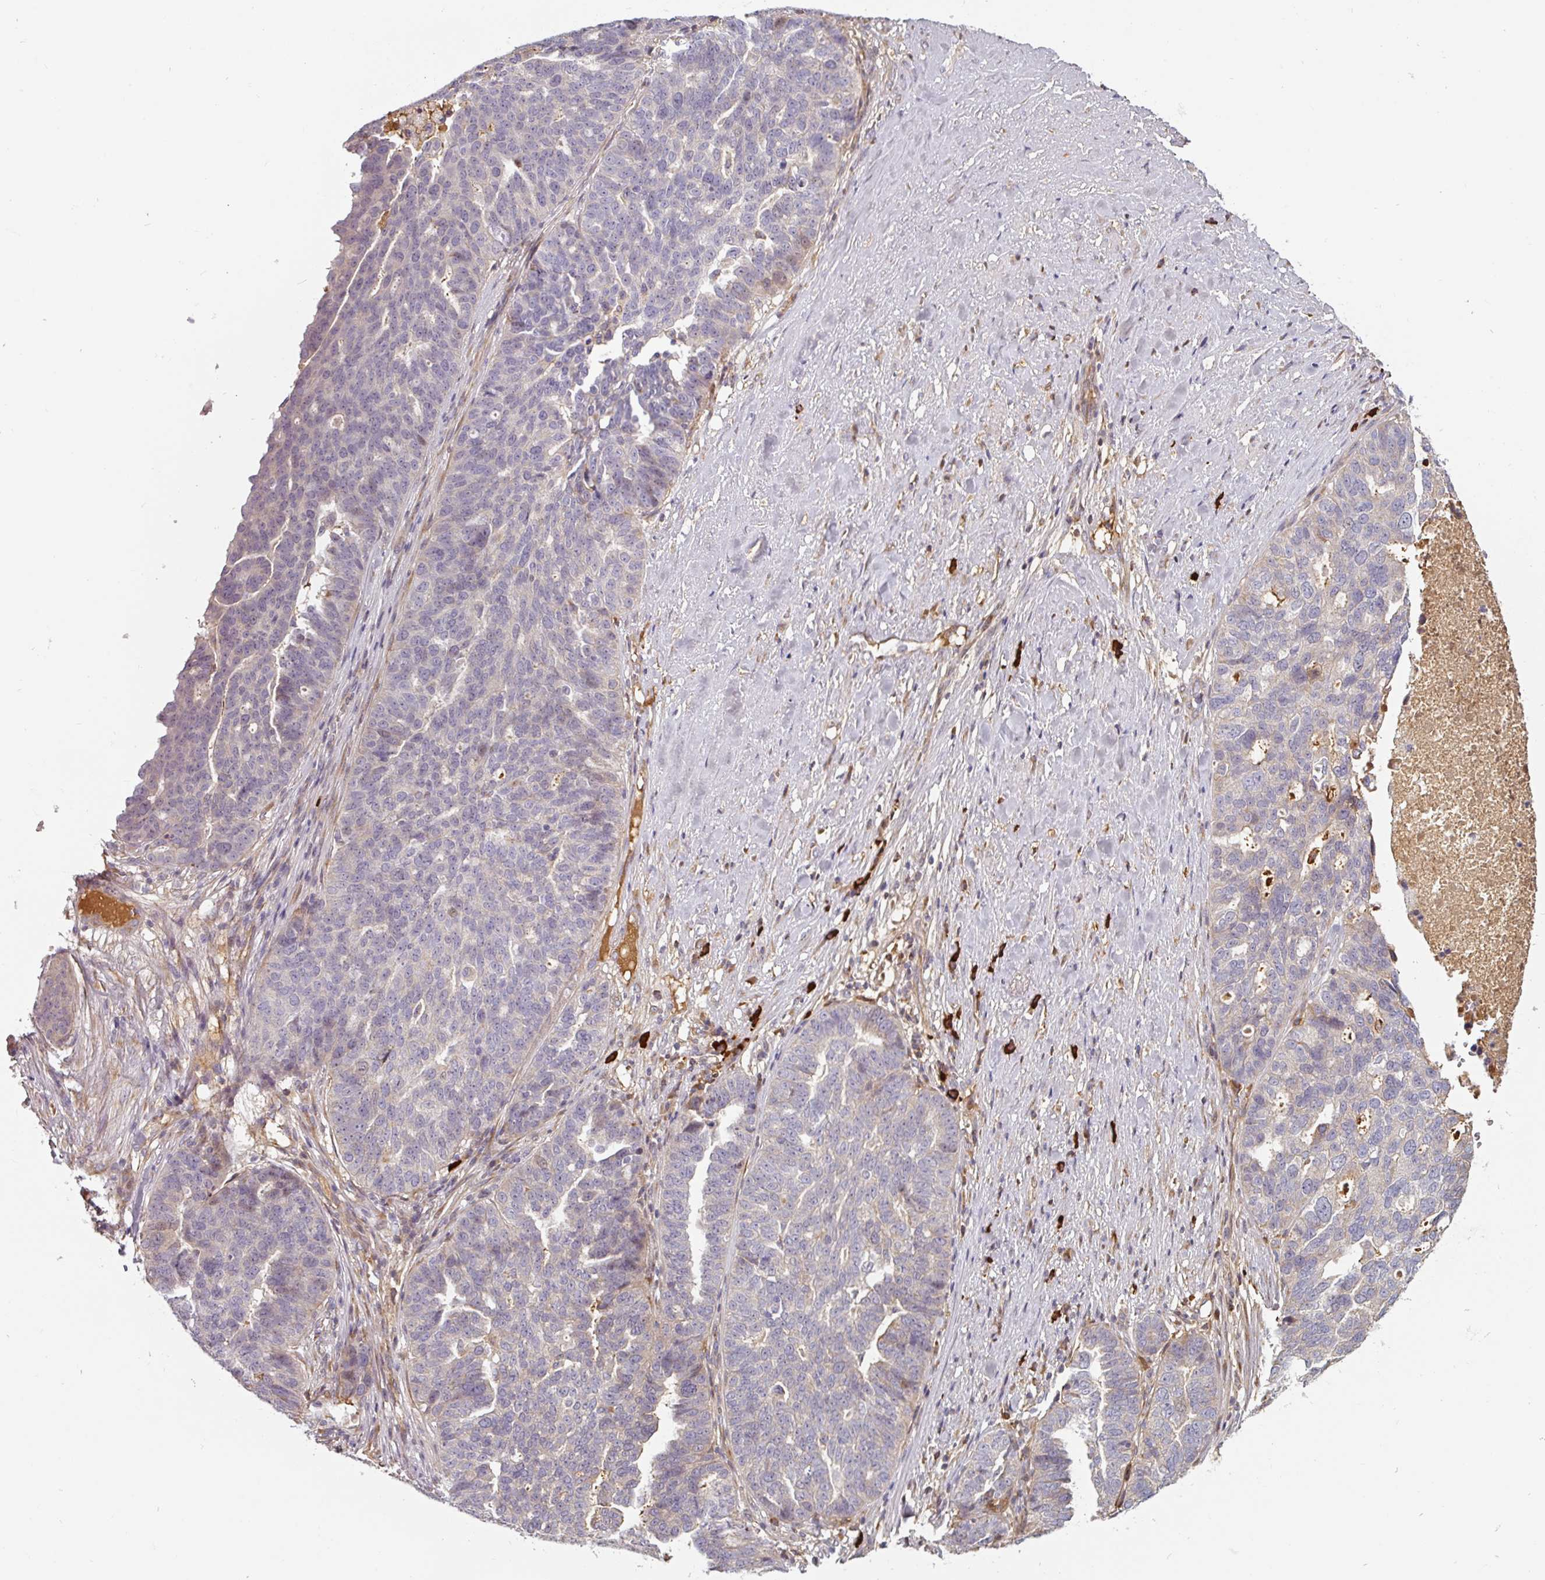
{"staining": {"intensity": "negative", "quantity": "none", "location": "none"}, "tissue": "ovarian cancer", "cell_type": "Tumor cells", "image_type": "cancer", "snomed": [{"axis": "morphology", "description": "Cystadenocarcinoma, serous, NOS"}, {"axis": "topography", "description": "Ovary"}], "caption": "Immunohistochemical staining of human ovarian cancer (serous cystadenocarcinoma) demonstrates no significant positivity in tumor cells.", "gene": "CEP78", "patient": {"sex": "female", "age": 59}}